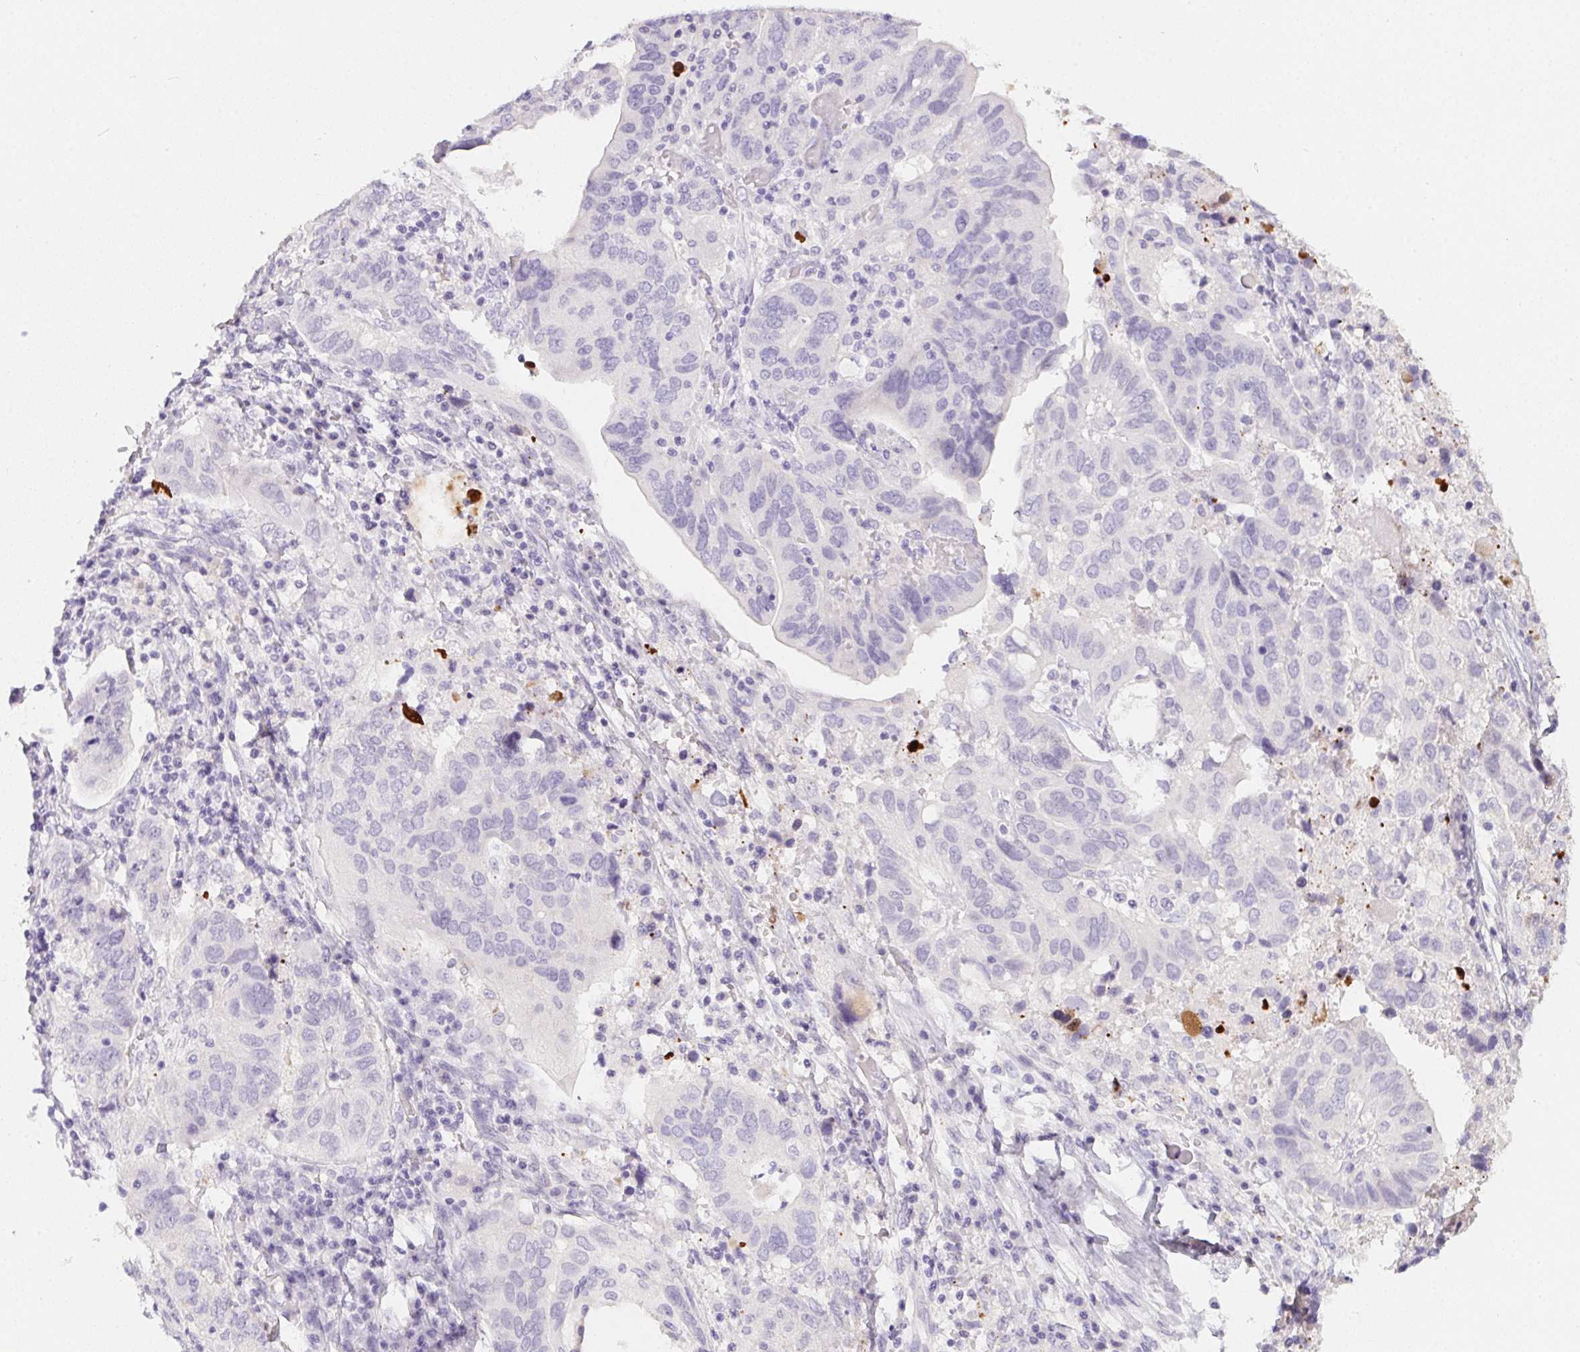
{"staining": {"intensity": "negative", "quantity": "none", "location": "none"}, "tissue": "ovarian cancer", "cell_type": "Tumor cells", "image_type": "cancer", "snomed": [{"axis": "morphology", "description": "Cystadenocarcinoma, serous, NOS"}, {"axis": "topography", "description": "Ovary"}], "caption": "Ovarian cancer was stained to show a protein in brown. There is no significant positivity in tumor cells.", "gene": "MYL4", "patient": {"sex": "female", "age": 79}}